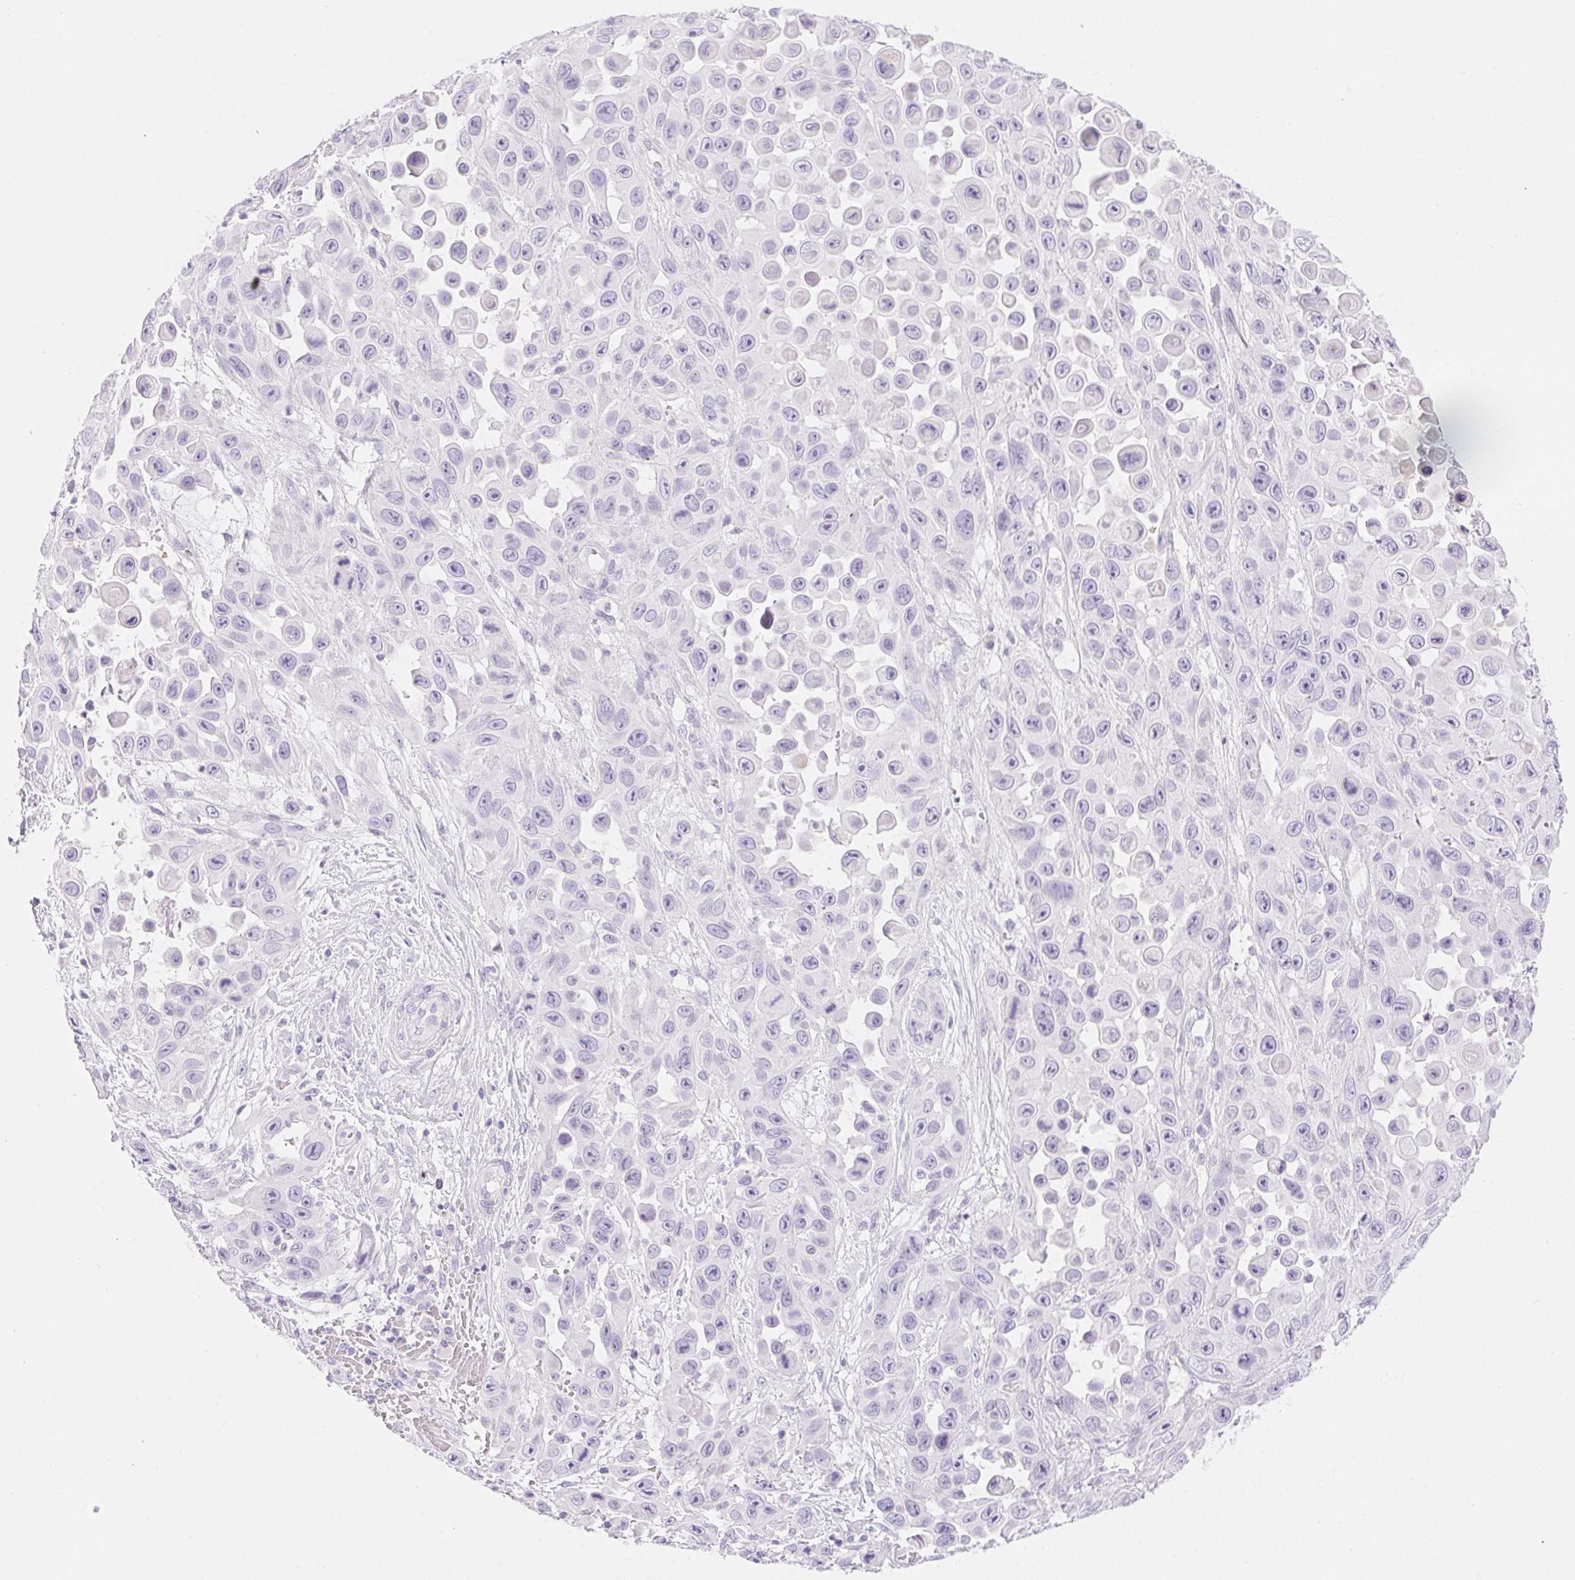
{"staining": {"intensity": "negative", "quantity": "none", "location": "none"}, "tissue": "skin cancer", "cell_type": "Tumor cells", "image_type": "cancer", "snomed": [{"axis": "morphology", "description": "Squamous cell carcinoma, NOS"}, {"axis": "topography", "description": "Skin"}], "caption": "Immunohistochemical staining of human skin cancer demonstrates no significant expression in tumor cells.", "gene": "CLDN16", "patient": {"sex": "male", "age": 81}}